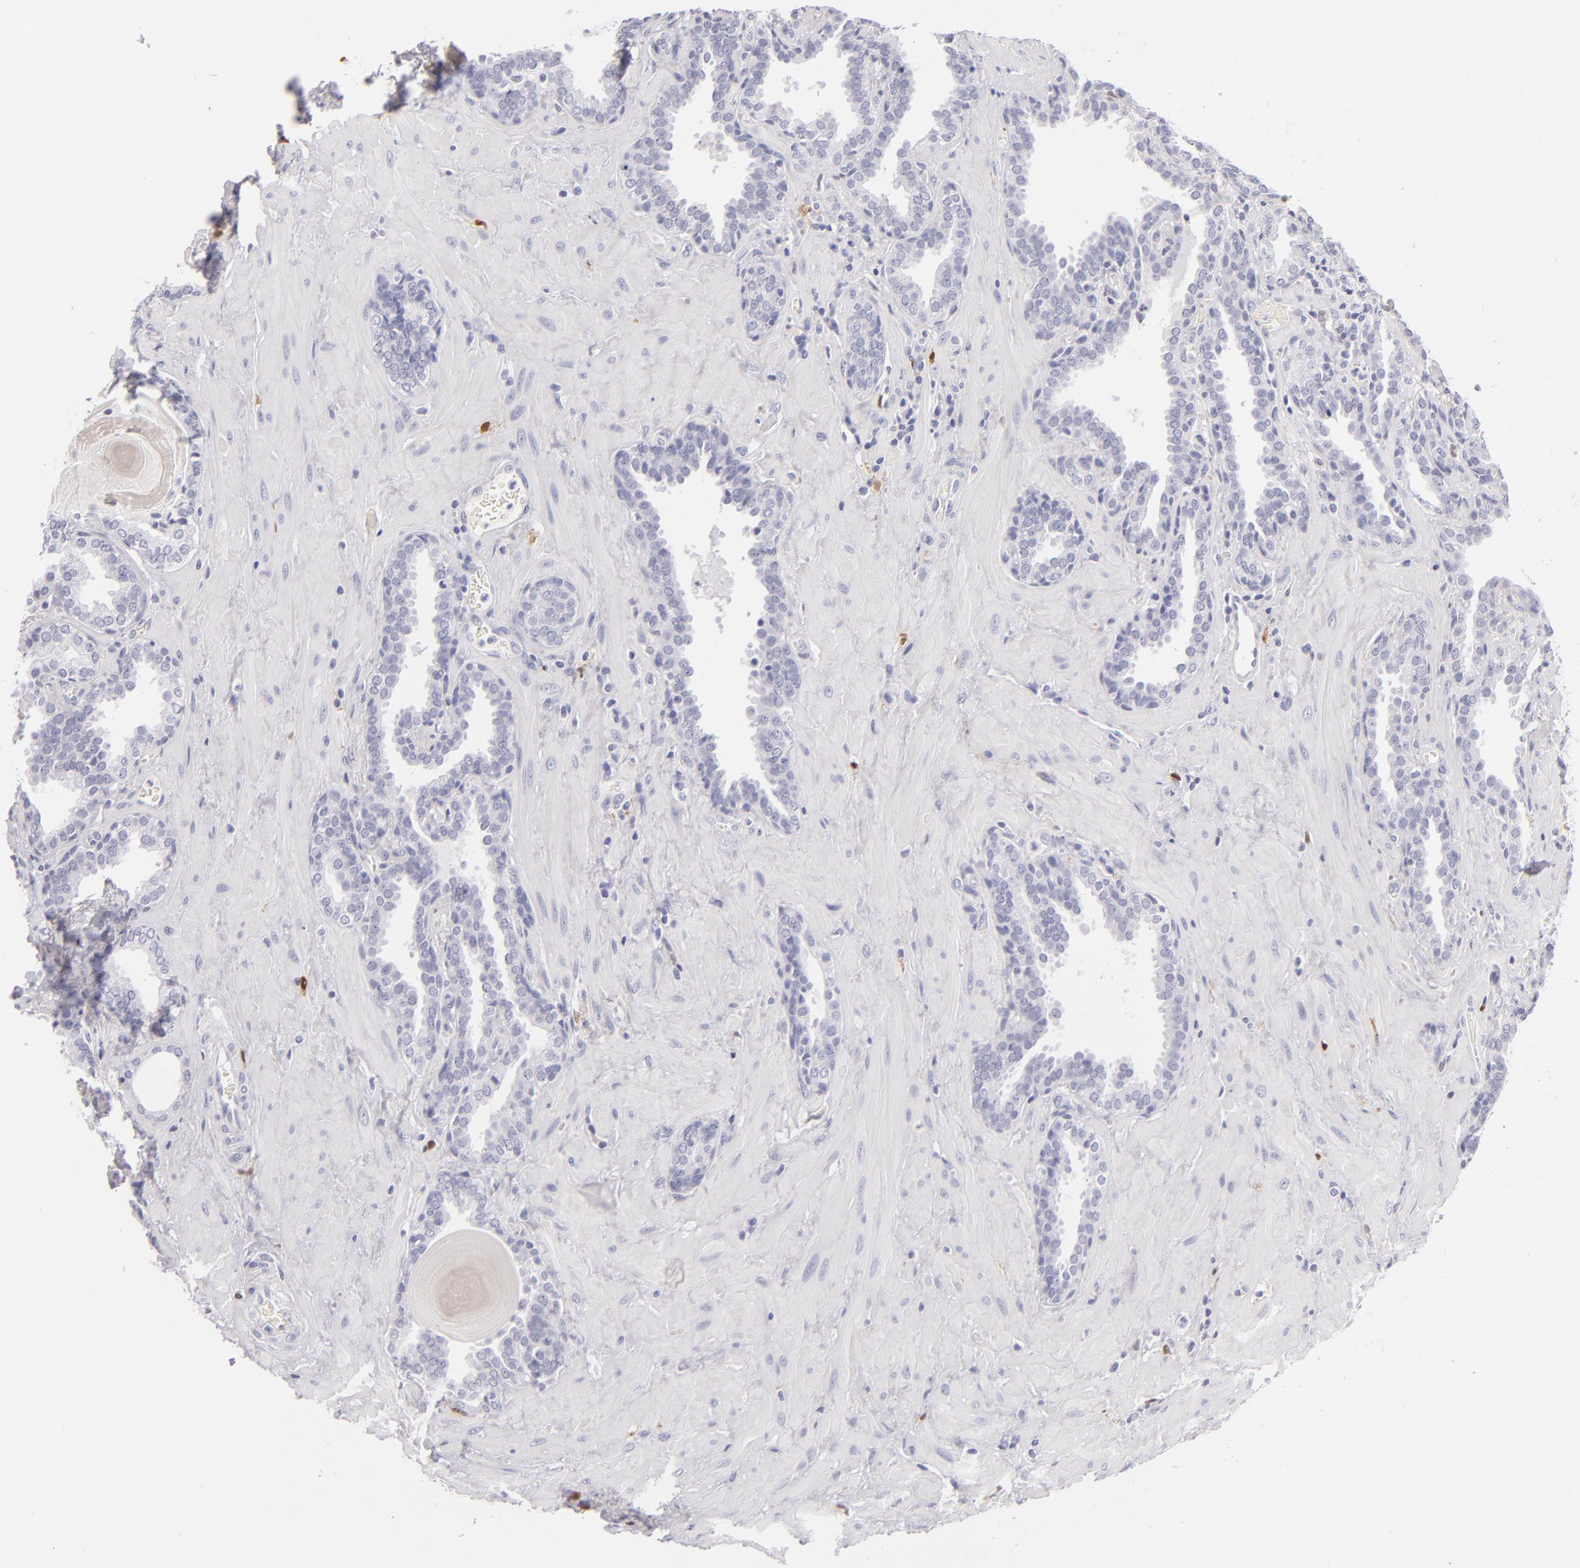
{"staining": {"intensity": "negative", "quantity": "none", "location": "none"}, "tissue": "prostate", "cell_type": "Glandular cells", "image_type": "normal", "snomed": [{"axis": "morphology", "description": "Normal tissue, NOS"}, {"axis": "topography", "description": "Prostate"}], "caption": "The micrograph reveals no staining of glandular cells in benign prostate.", "gene": "F13A1", "patient": {"sex": "male", "age": 51}}